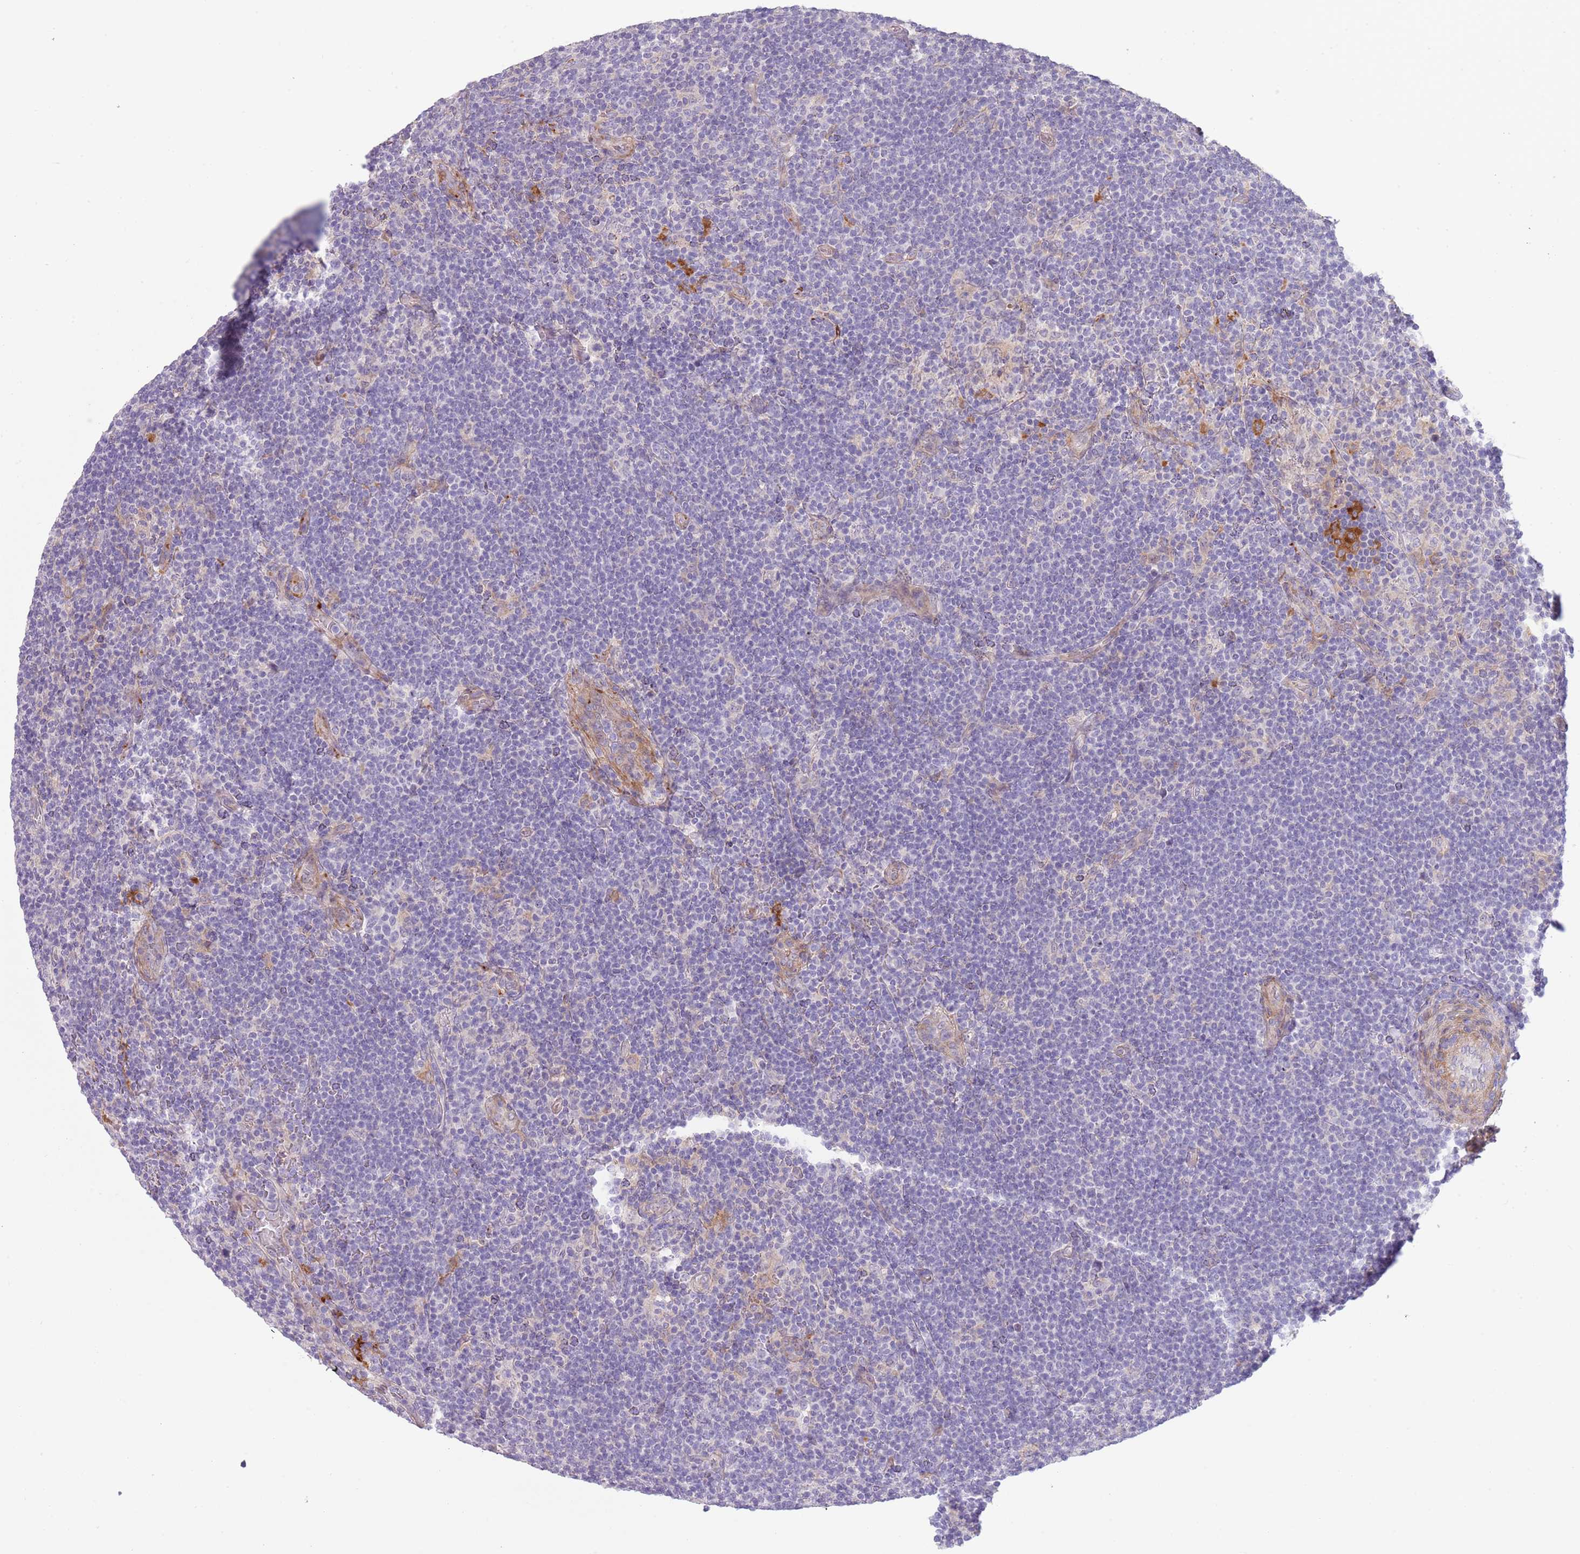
{"staining": {"intensity": "negative", "quantity": "none", "location": "none"}, "tissue": "lymphoma", "cell_type": "Tumor cells", "image_type": "cancer", "snomed": [{"axis": "morphology", "description": "Hodgkin's disease, NOS"}, {"axis": "topography", "description": "Lymph node"}], "caption": "Tumor cells show no significant protein expression in lymphoma. The staining was performed using DAB (3,3'-diaminobenzidine) to visualize the protein expression in brown, while the nuclei were stained in blue with hematoxylin (Magnification: 20x).", "gene": "TINAGL1", "patient": {"sex": "female", "age": 57}}